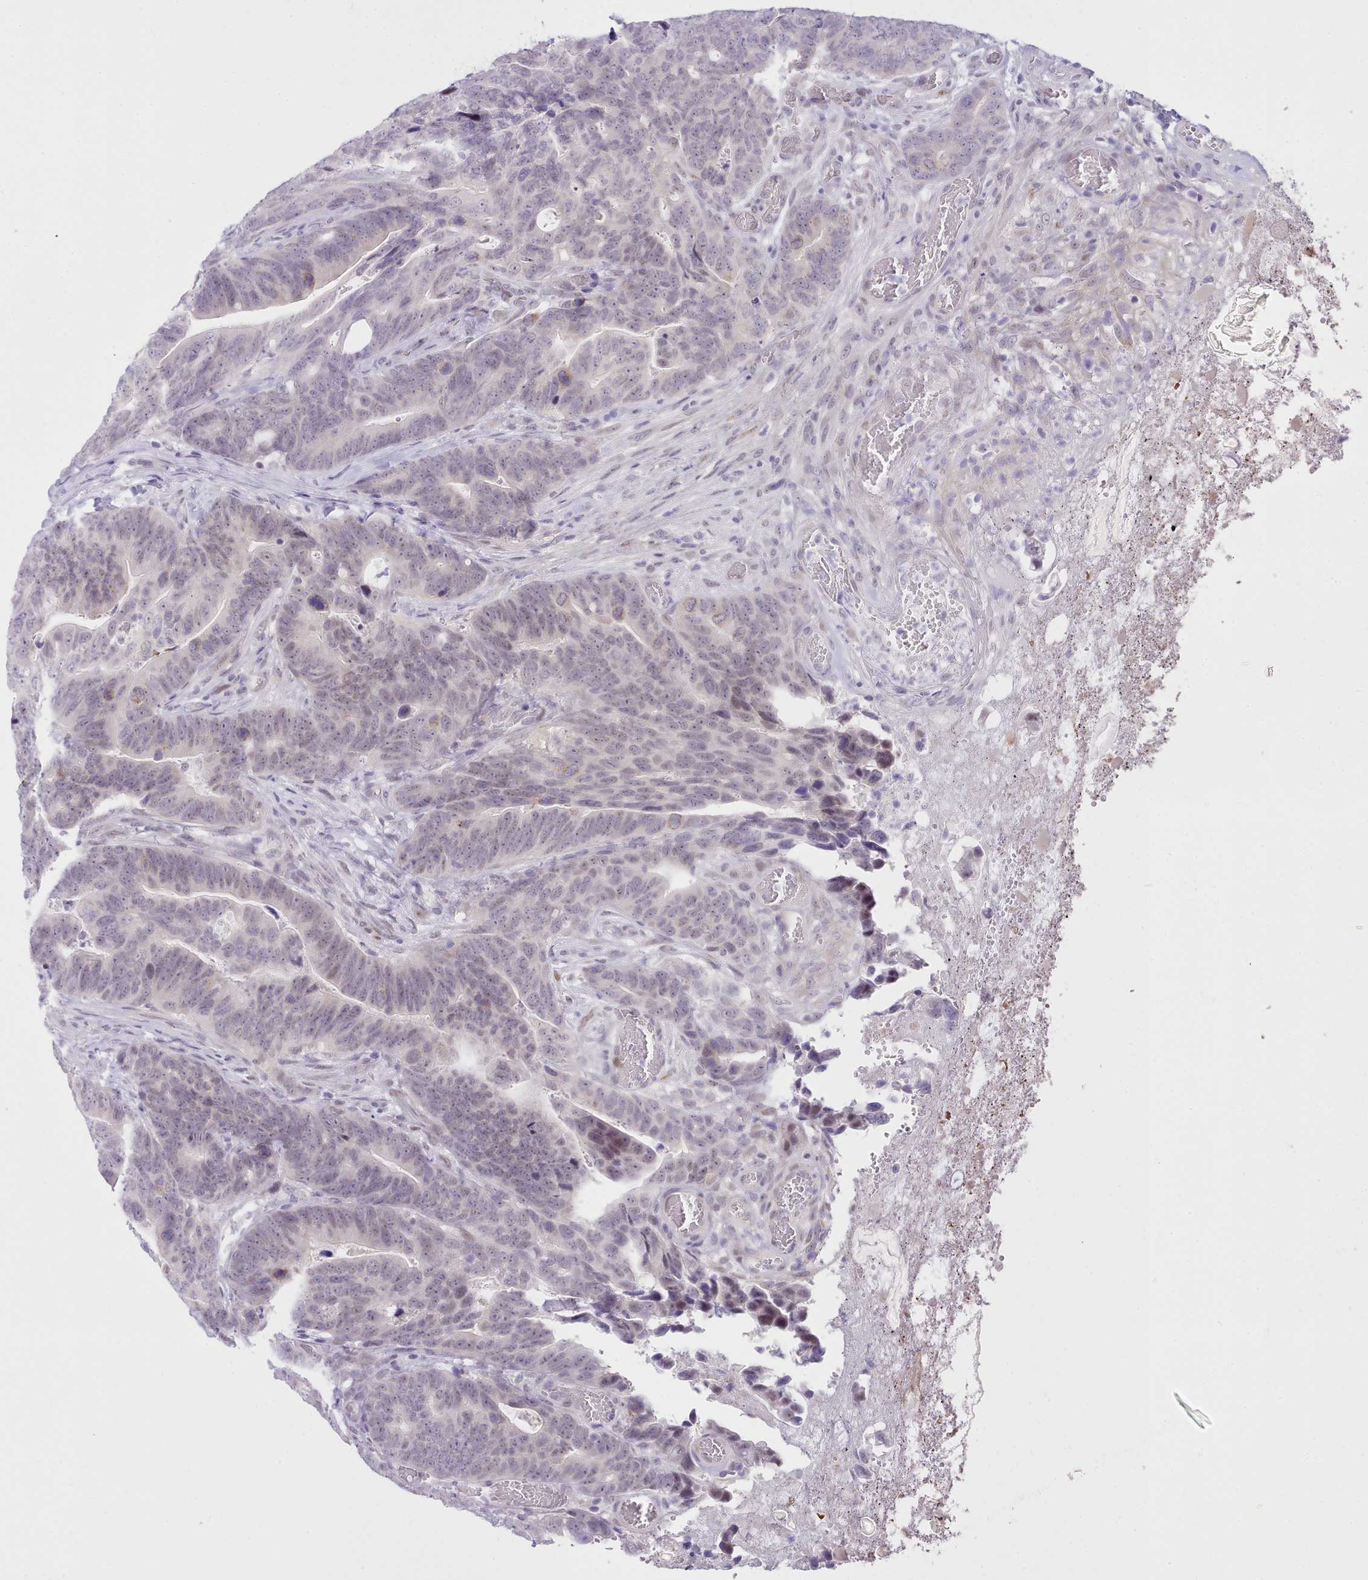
{"staining": {"intensity": "negative", "quantity": "none", "location": "none"}, "tissue": "colorectal cancer", "cell_type": "Tumor cells", "image_type": "cancer", "snomed": [{"axis": "morphology", "description": "Adenocarcinoma, NOS"}, {"axis": "topography", "description": "Colon"}], "caption": "This is an immunohistochemistry (IHC) histopathology image of human colorectal cancer. There is no staining in tumor cells.", "gene": "LRRC37A", "patient": {"sex": "female", "age": 82}}